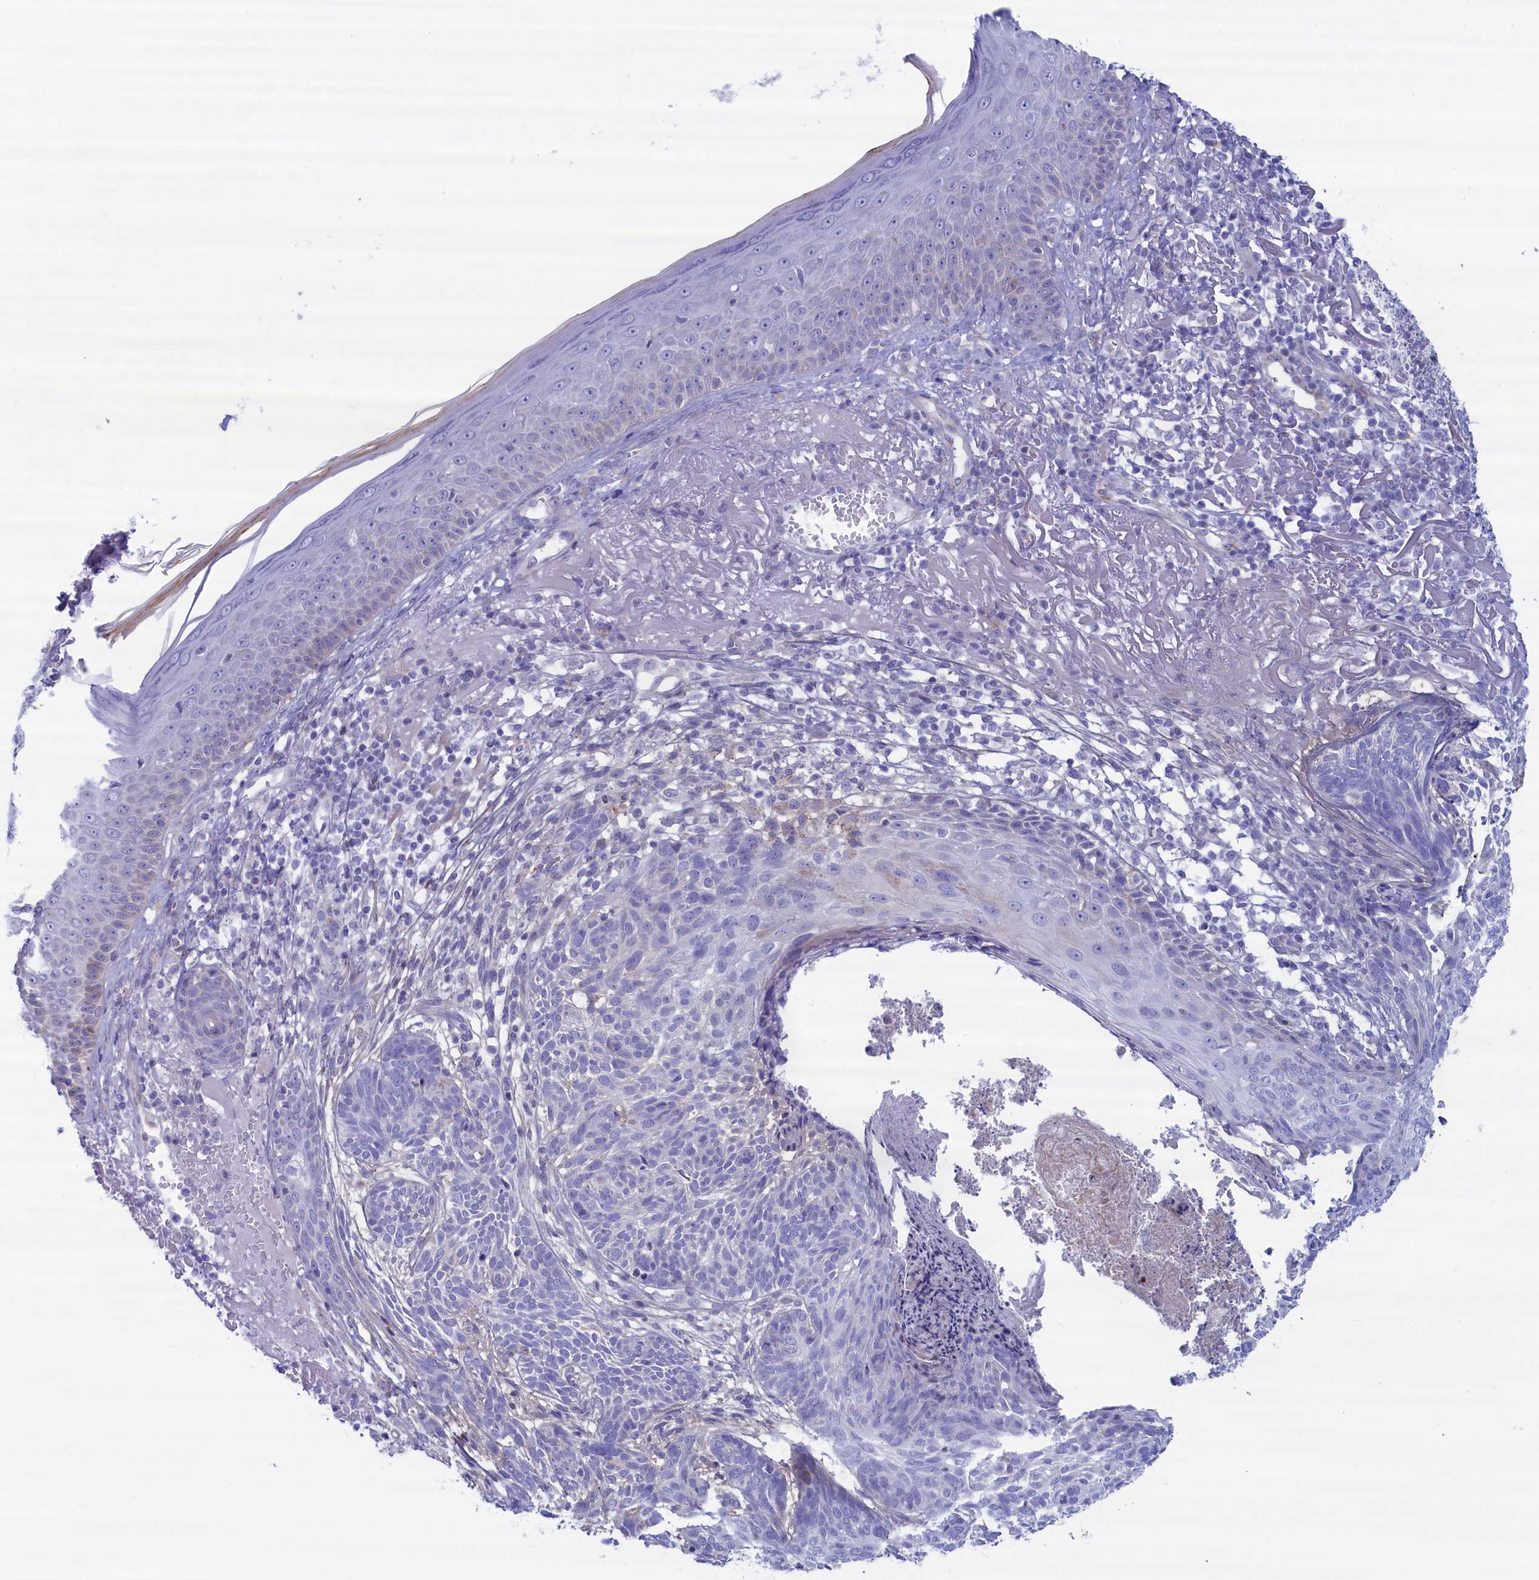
{"staining": {"intensity": "negative", "quantity": "none", "location": "none"}, "tissue": "skin cancer", "cell_type": "Tumor cells", "image_type": "cancer", "snomed": [{"axis": "morphology", "description": "Normal tissue, NOS"}, {"axis": "morphology", "description": "Basal cell carcinoma"}, {"axis": "topography", "description": "Skin"}], "caption": "Basal cell carcinoma (skin) was stained to show a protein in brown. There is no significant staining in tumor cells.", "gene": "MPV17L2", "patient": {"sex": "male", "age": 66}}